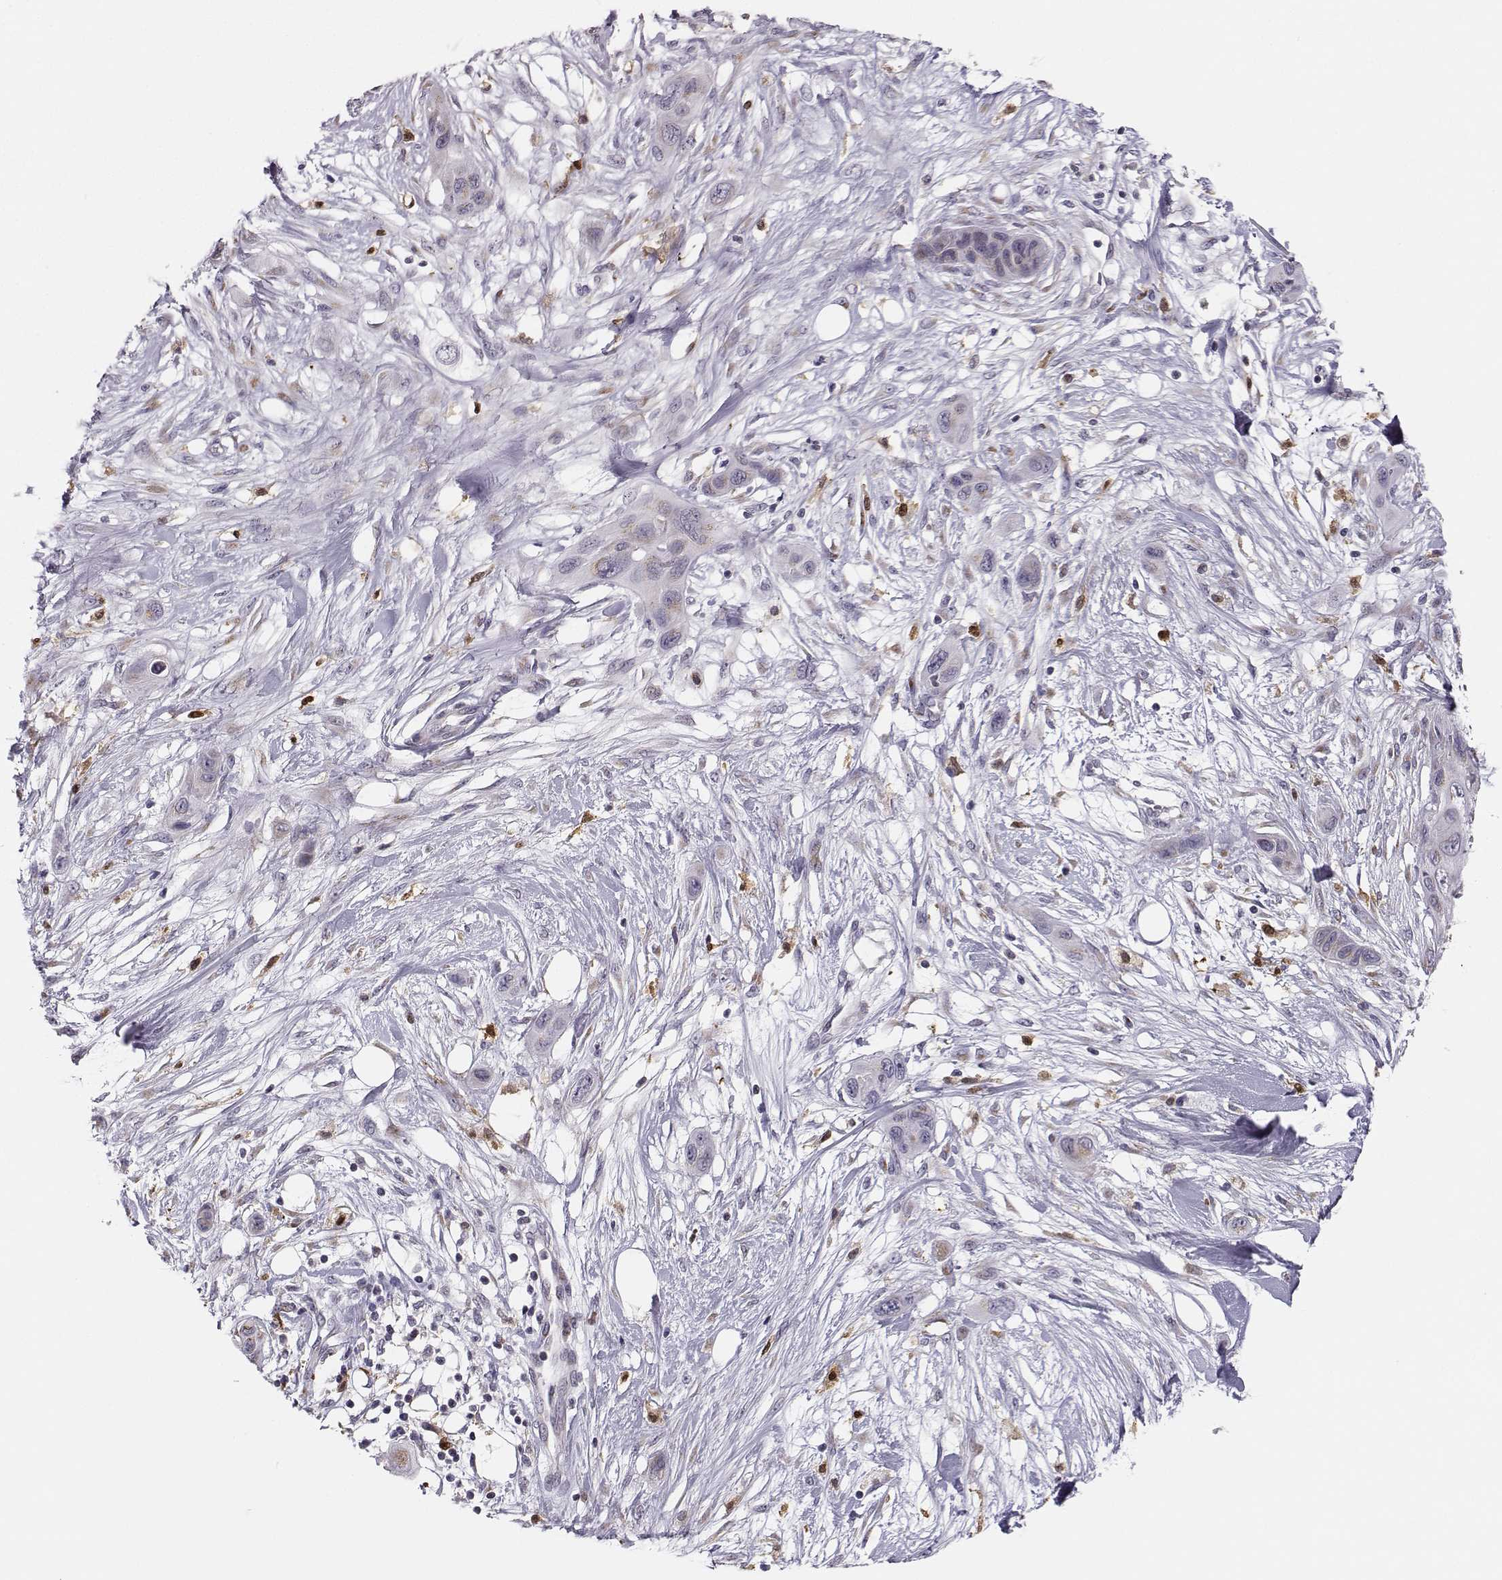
{"staining": {"intensity": "negative", "quantity": "none", "location": "none"}, "tissue": "skin cancer", "cell_type": "Tumor cells", "image_type": "cancer", "snomed": [{"axis": "morphology", "description": "Squamous cell carcinoma, NOS"}, {"axis": "topography", "description": "Skin"}], "caption": "A histopathology image of skin cancer (squamous cell carcinoma) stained for a protein demonstrates no brown staining in tumor cells.", "gene": "HTR7", "patient": {"sex": "male", "age": 79}}